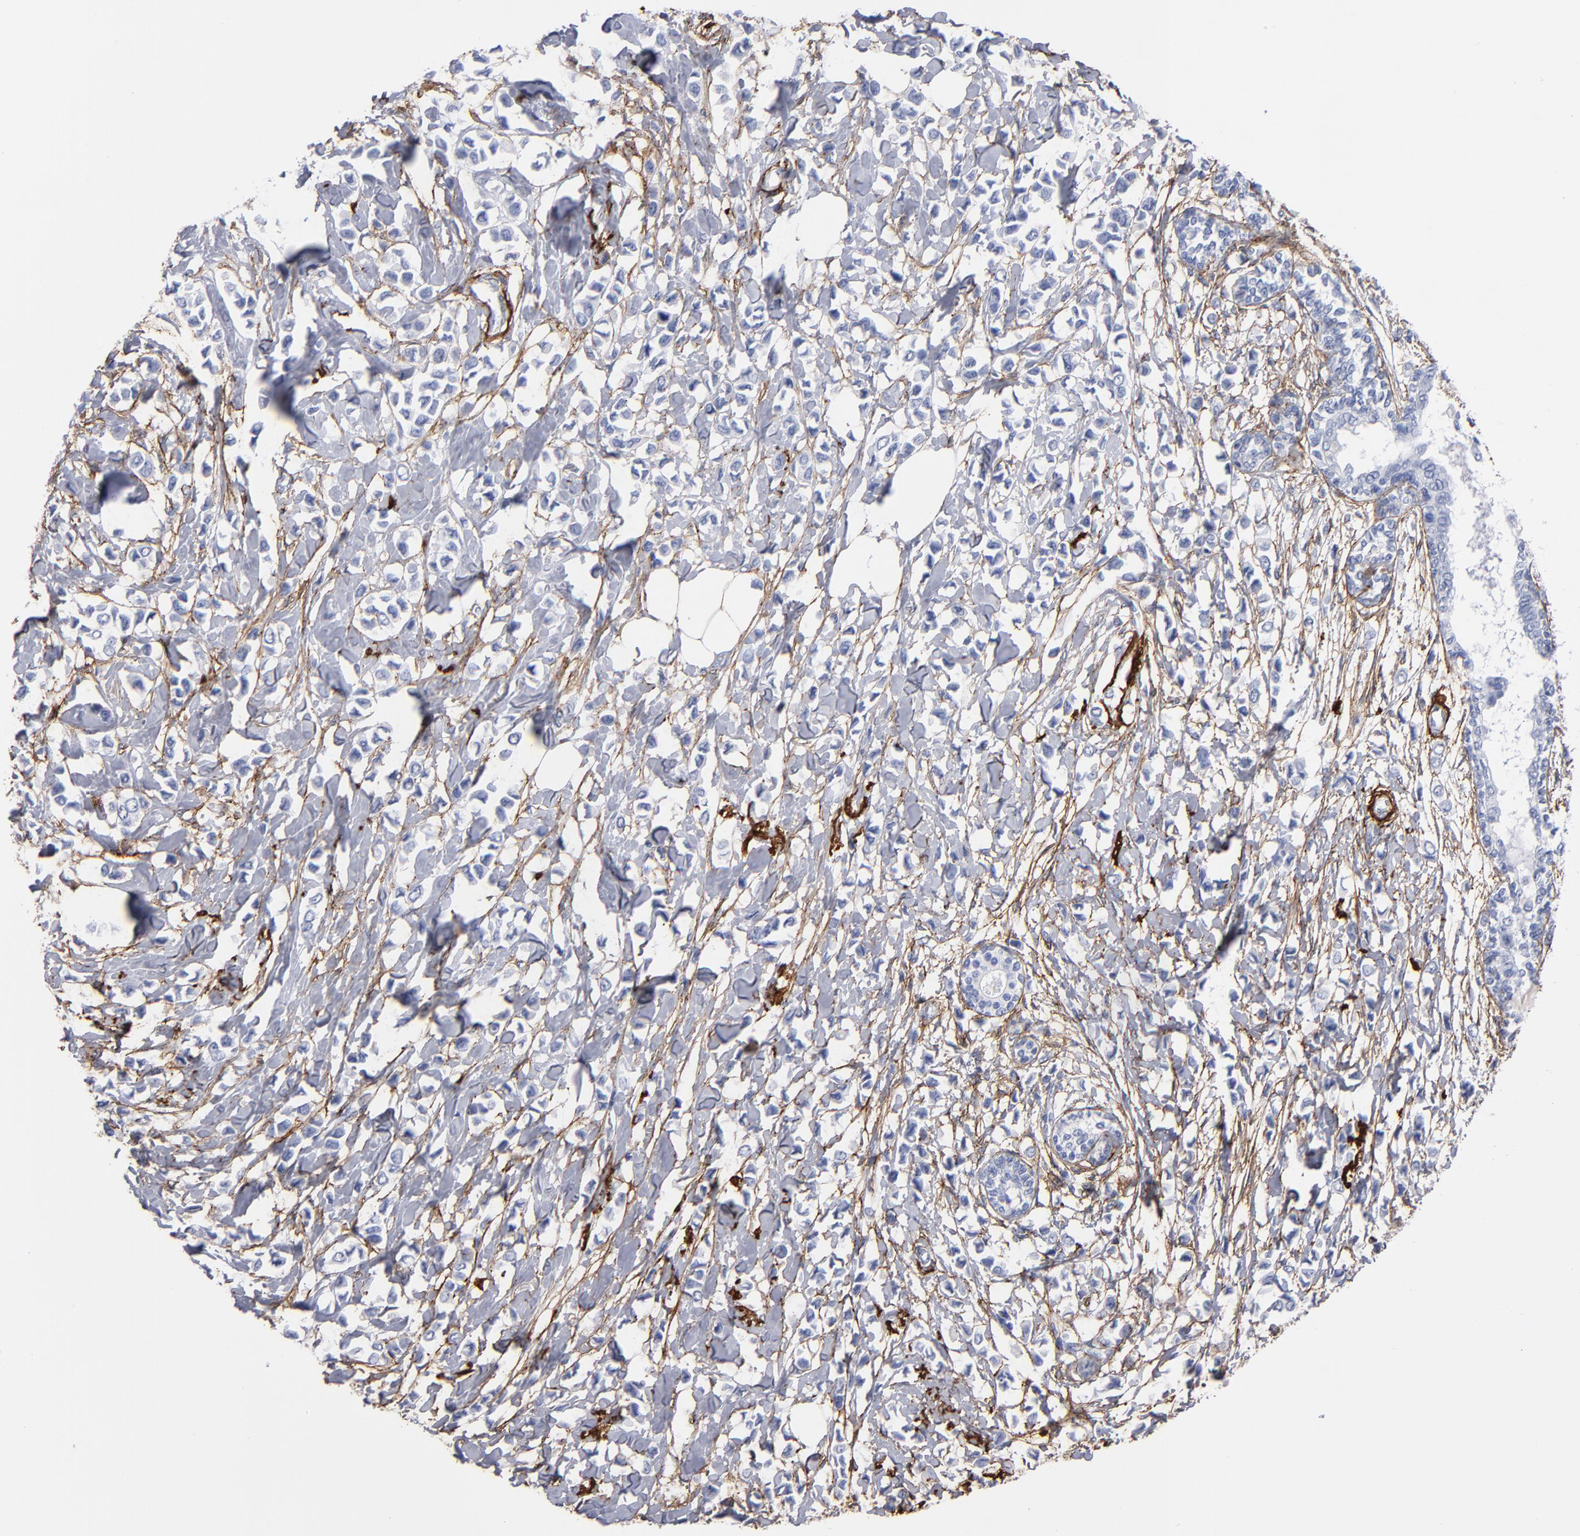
{"staining": {"intensity": "negative", "quantity": "none", "location": "none"}, "tissue": "breast cancer", "cell_type": "Tumor cells", "image_type": "cancer", "snomed": [{"axis": "morphology", "description": "Lobular carcinoma"}, {"axis": "topography", "description": "Breast"}], "caption": "High power microscopy photomicrograph of an immunohistochemistry (IHC) histopathology image of breast lobular carcinoma, revealing no significant positivity in tumor cells.", "gene": "EMILIN1", "patient": {"sex": "female", "age": 51}}